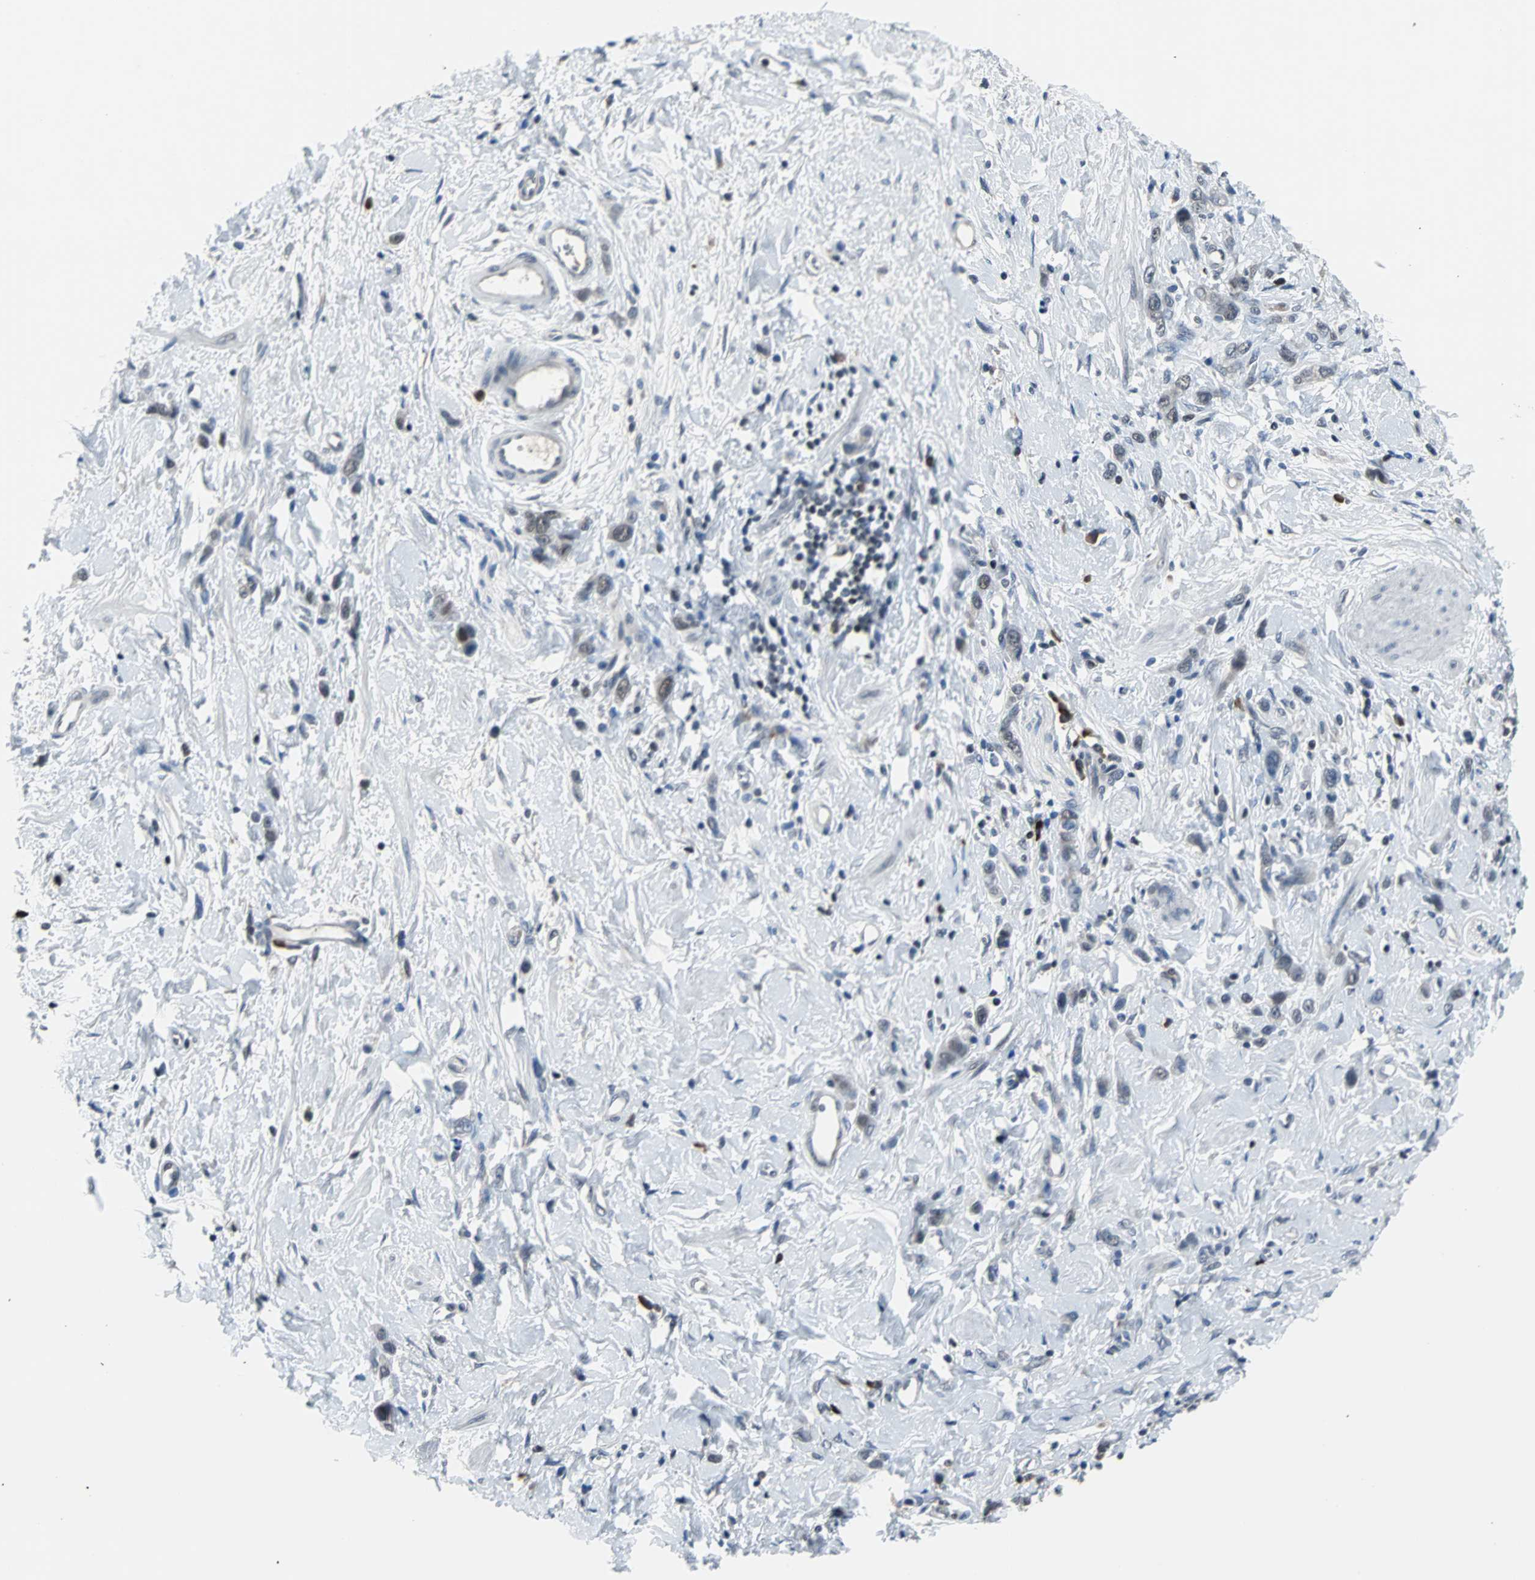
{"staining": {"intensity": "moderate", "quantity": "25%-75%", "location": "nuclear"}, "tissue": "stomach cancer", "cell_type": "Tumor cells", "image_type": "cancer", "snomed": [{"axis": "morphology", "description": "Normal tissue, NOS"}, {"axis": "morphology", "description": "Adenocarcinoma, NOS"}, {"axis": "topography", "description": "Stomach"}], "caption": "The immunohistochemical stain shows moderate nuclear positivity in tumor cells of stomach cancer tissue. The staining was performed using DAB, with brown indicating positive protein expression. Nuclei are stained blue with hematoxylin.", "gene": "USP28", "patient": {"sex": "male", "age": 82}}